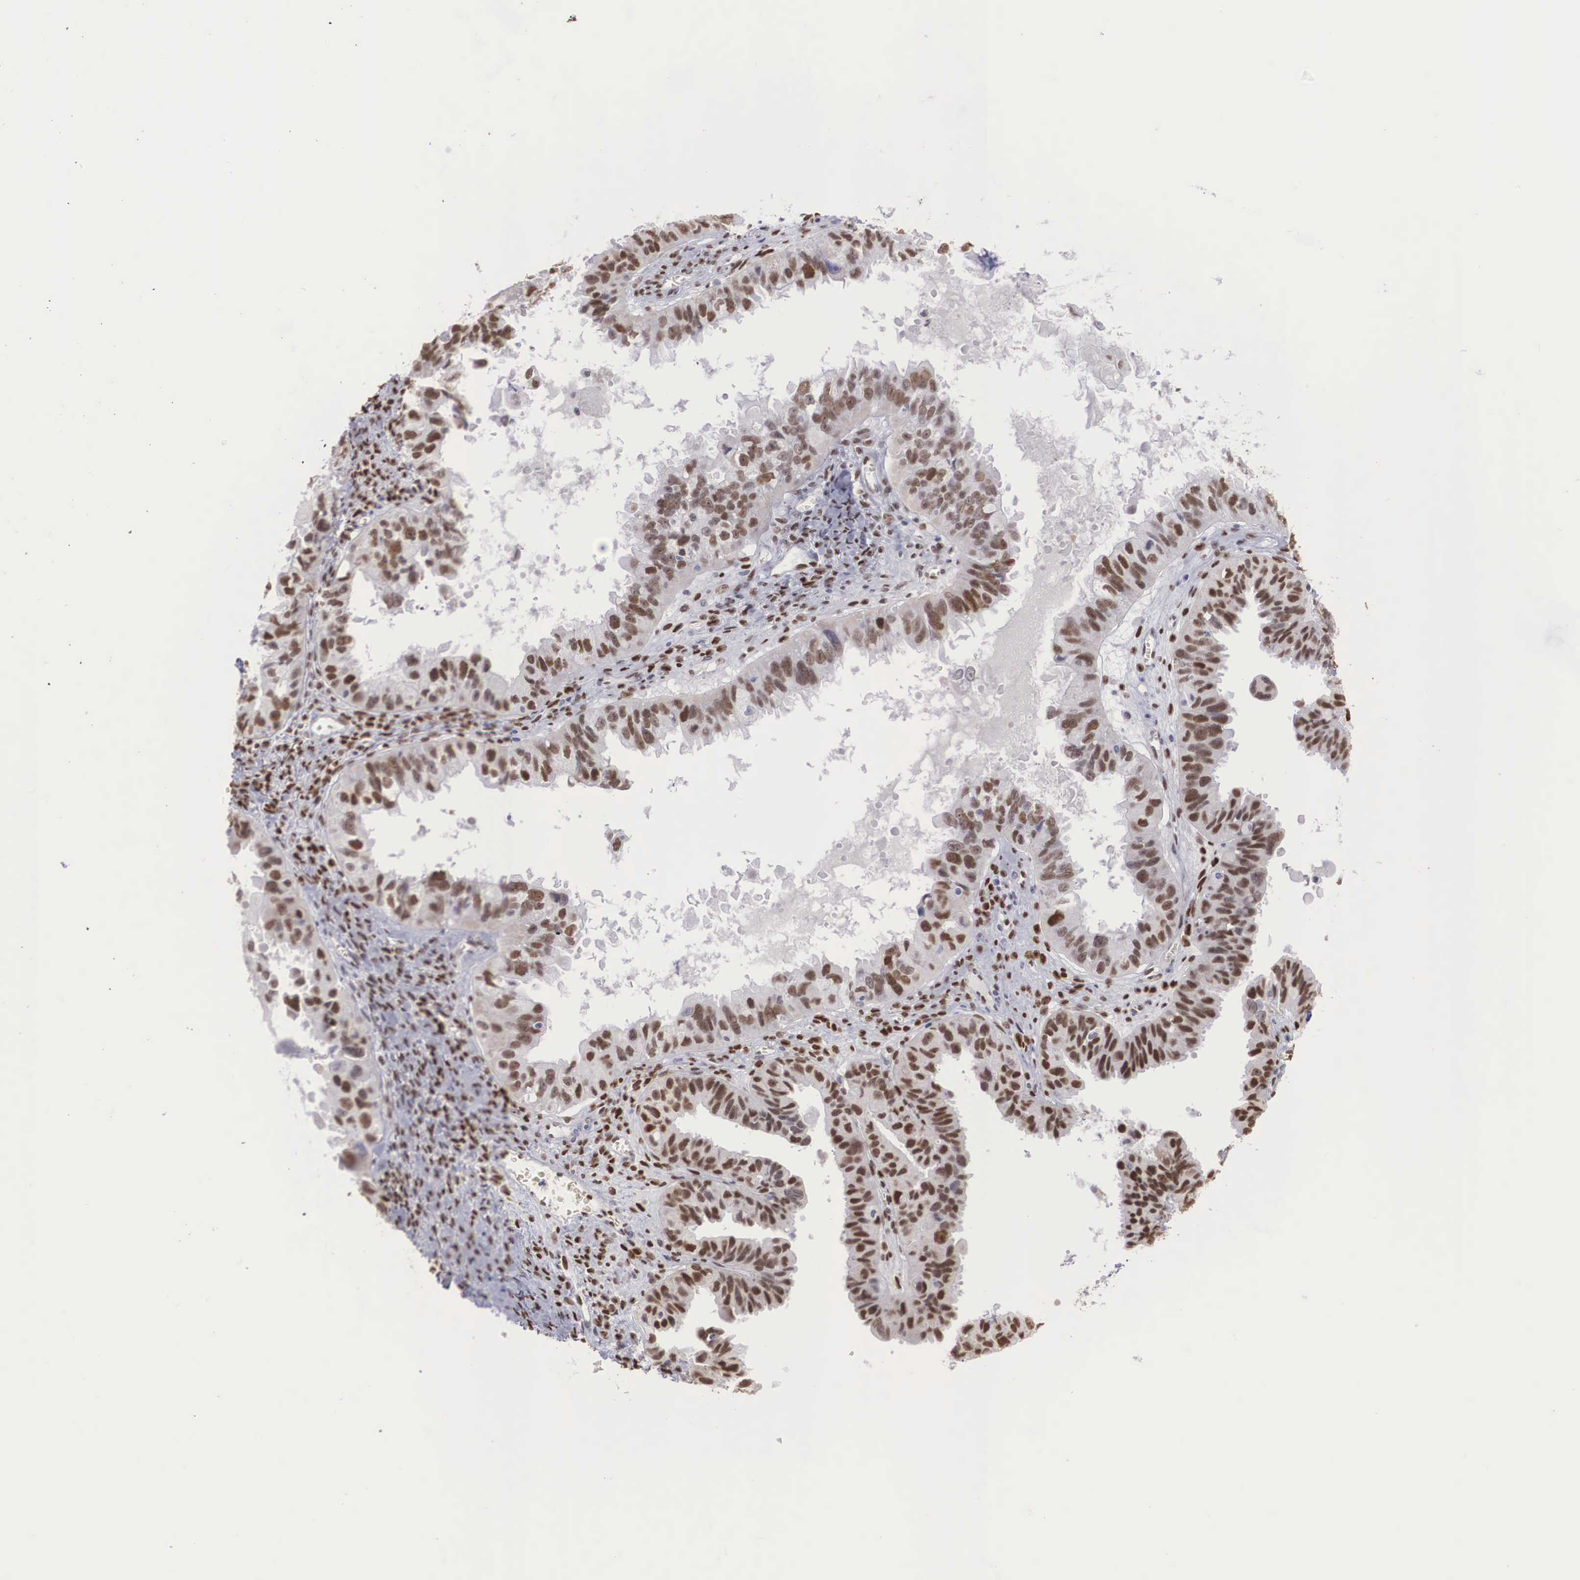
{"staining": {"intensity": "strong", "quantity": ">75%", "location": "nuclear"}, "tissue": "ovarian cancer", "cell_type": "Tumor cells", "image_type": "cancer", "snomed": [{"axis": "morphology", "description": "Carcinoma, endometroid"}, {"axis": "topography", "description": "Ovary"}], "caption": "This histopathology image exhibits ovarian cancer (endometroid carcinoma) stained with immunohistochemistry to label a protein in brown. The nuclear of tumor cells show strong positivity for the protein. Nuclei are counter-stained blue.", "gene": "HMGN5", "patient": {"sex": "female", "age": 85}}